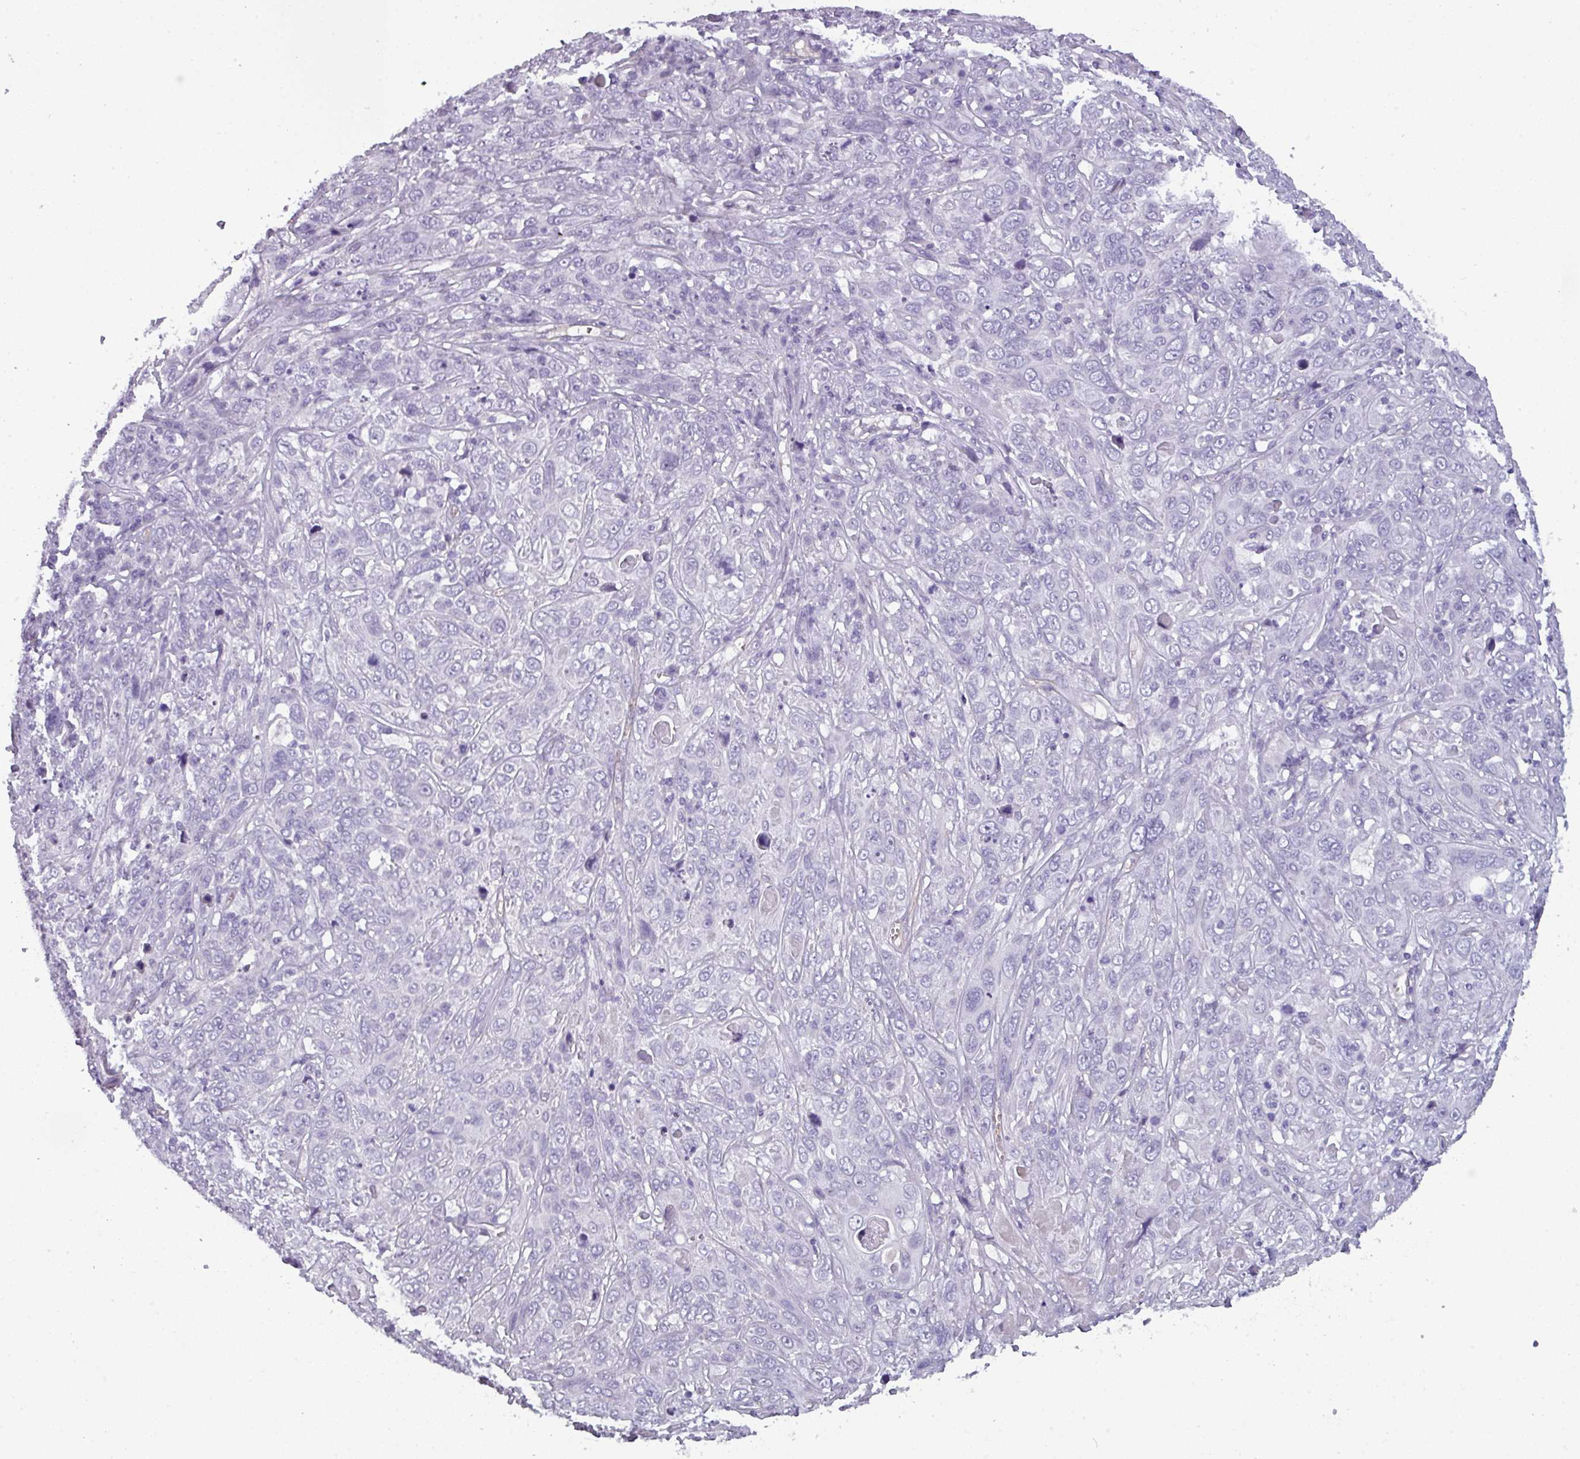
{"staining": {"intensity": "negative", "quantity": "none", "location": "none"}, "tissue": "cervical cancer", "cell_type": "Tumor cells", "image_type": "cancer", "snomed": [{"axis": "morphology", "description": "Squamous cell carcinoma, NOS"}, {"axis": "topography", "description": "Cervix"}], "caption": "The micrograph shows no significant expression in tumor cells of cervical cancer (squamous cell carcinoma).", "gene": "AREL1", "patient": {"sex": "female", "age": 46}}